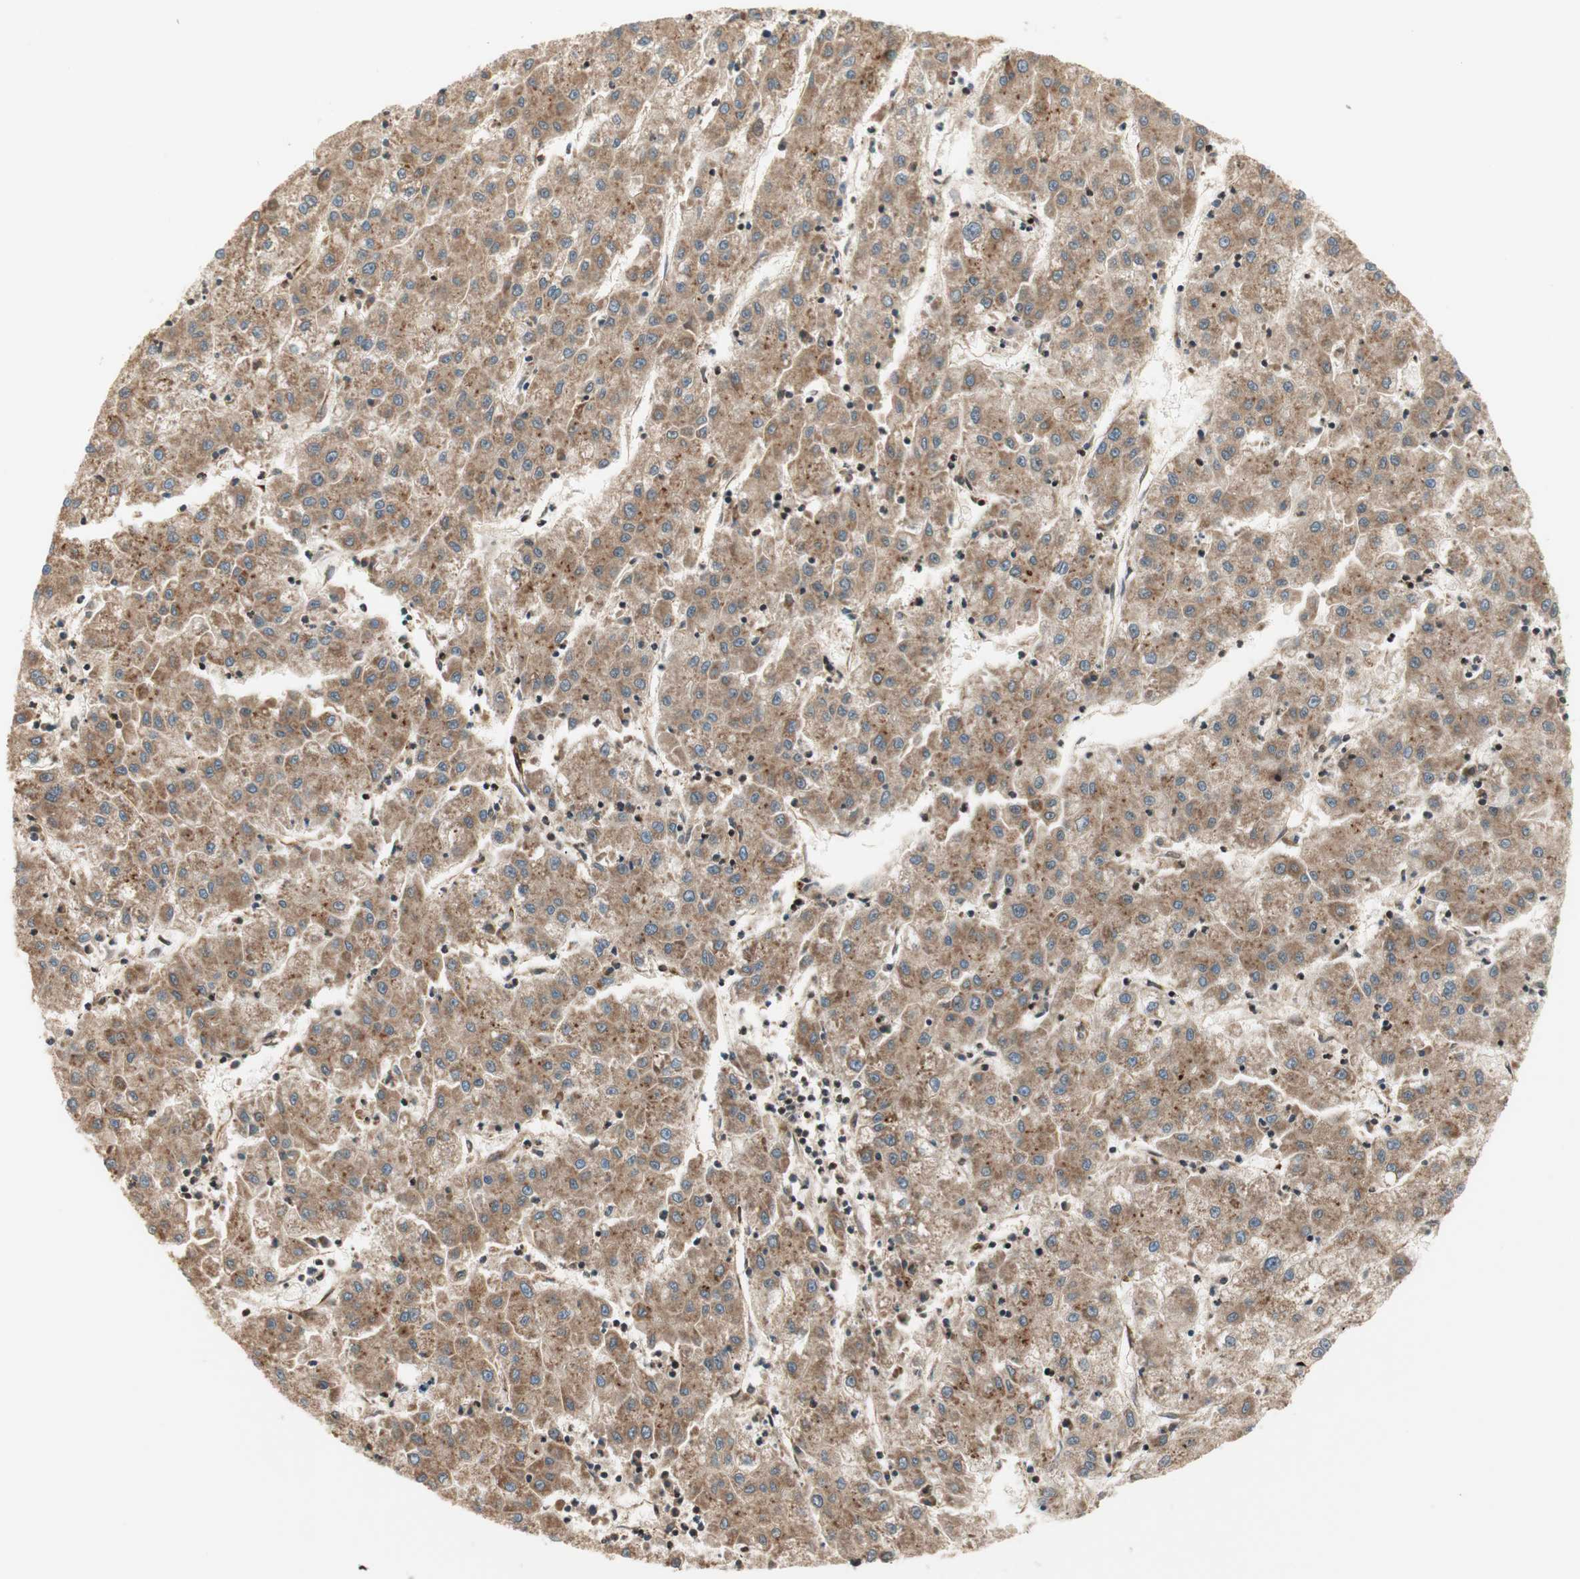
{"staining": {"intensity": "moderate", "quantity": ">75%", "location": "cytoplasmic/membranous"}, "tissue": "liver cancer", "cell_type": "Tumor cells", "image_type": "cancer", "snomed": [{"axis": "morphology", "description": "Carcinoma, Hepatocellular, NOS"}, {"axis": "topography", "description": "Liver"}], "caption": "Immunohistochemistry histopathology image of human liver cancer stained for a protein (brown), which reveals medium levels of moderate cytoplasmic/membranous expression in about >75% of tumor cells.", "gene": "CTTNBP2NL", "patient": {"sex": "male", "age": 72}}